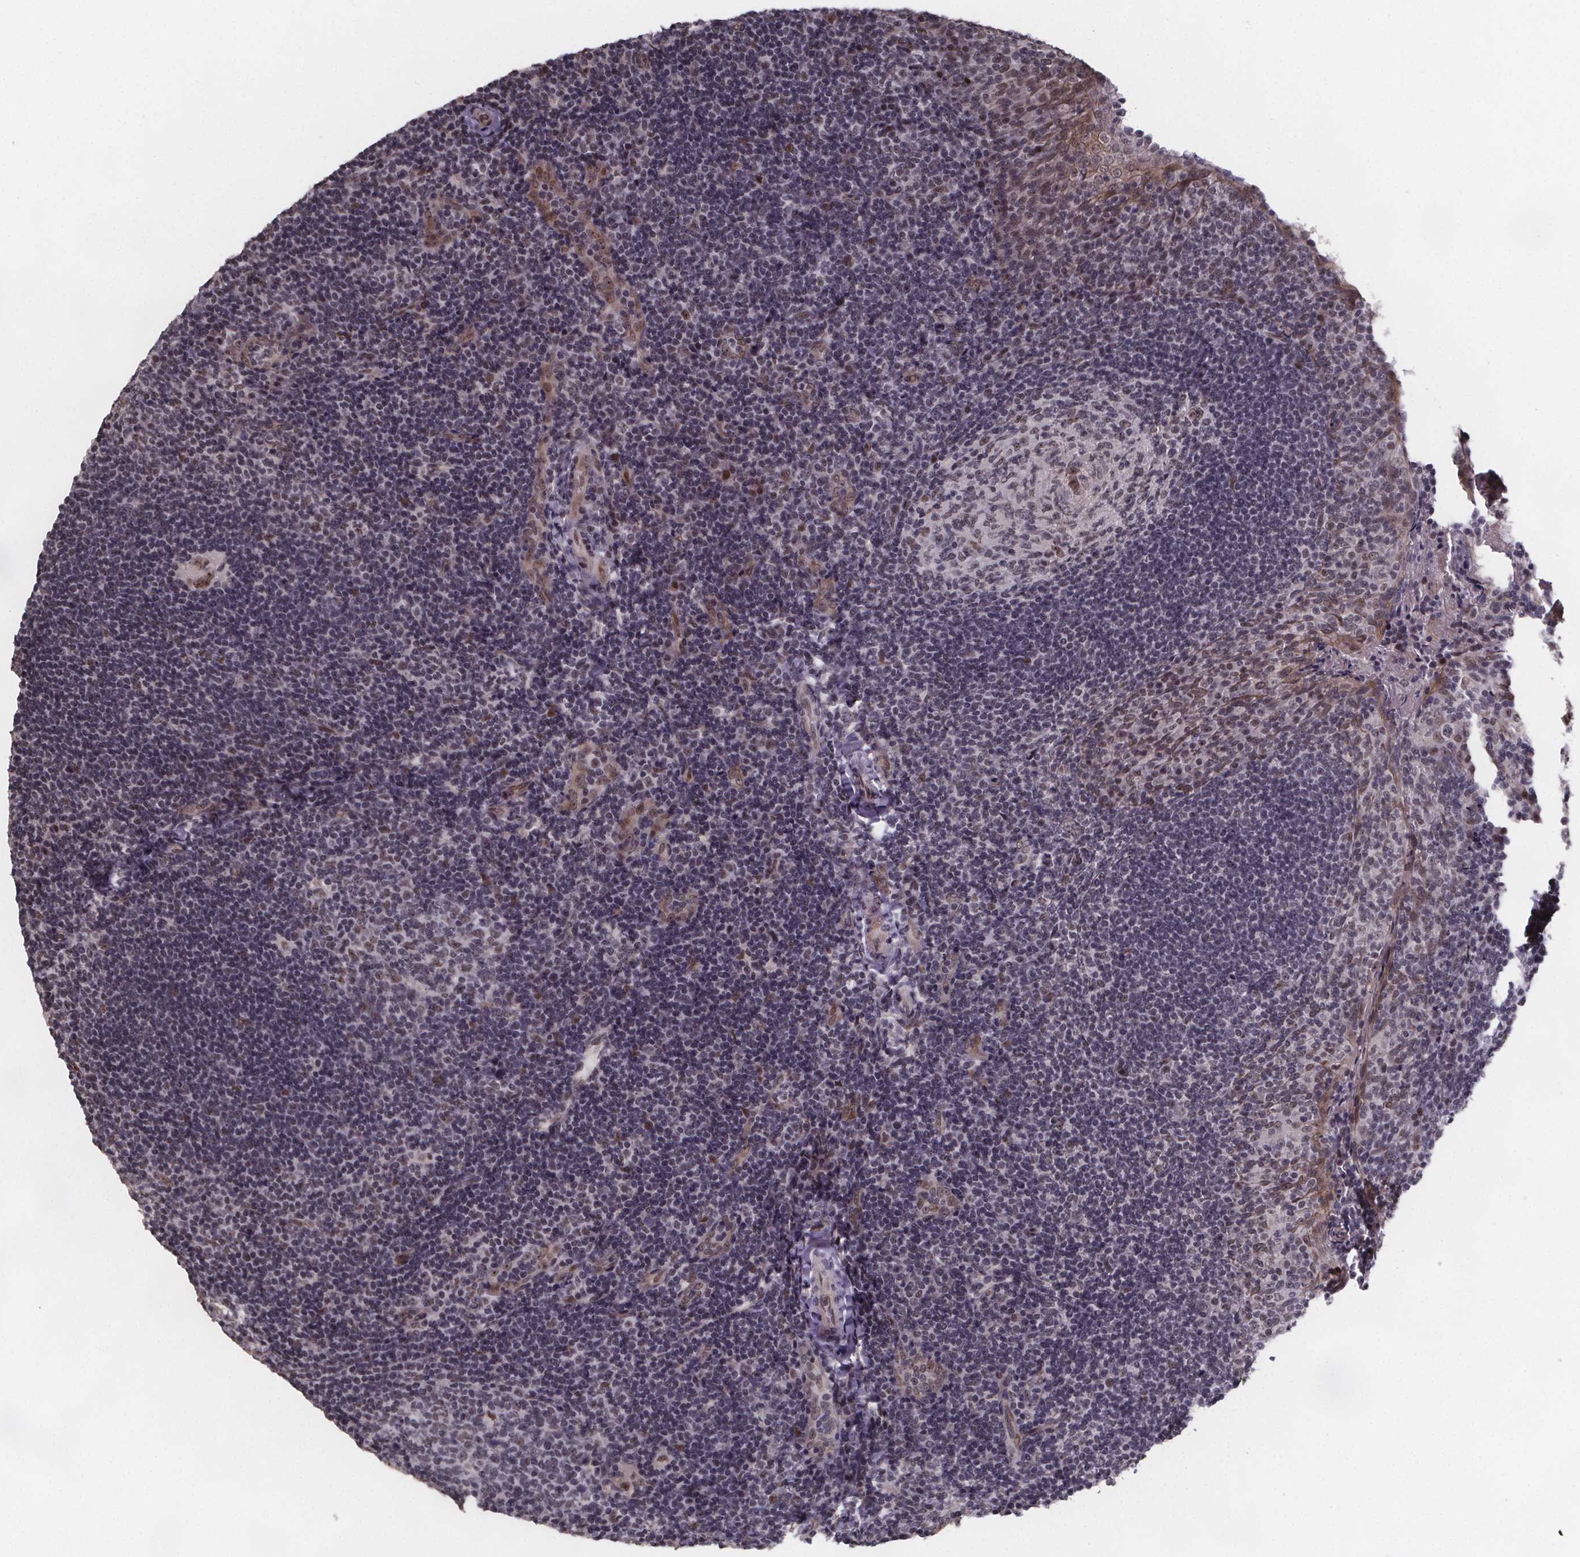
{"staining": {"intensity": "weak", "quantity": "<25%", "location": "nuclear"}, "tissue": "tonsil", "cell_type": "Germinal center cells", "image_type": "normal", "snomed": [{"axis": "morphology", "description": "Normal tissue, NOS"}, {"axis": "topography", "description": "Tonsil"}], "caption": "A high-resolution histopathology image shows immunohistochemistry (IHC) staining of normal tonsil, which displays no significant staining in germinal center cells. The staining is performed using DAB (3,3'-diaminobenzidine) brown chromogen with nuclei counter-stained in using hematoxylin.", "gene": "U2SURP", "patient": {"sex": "female", "age": 10}}